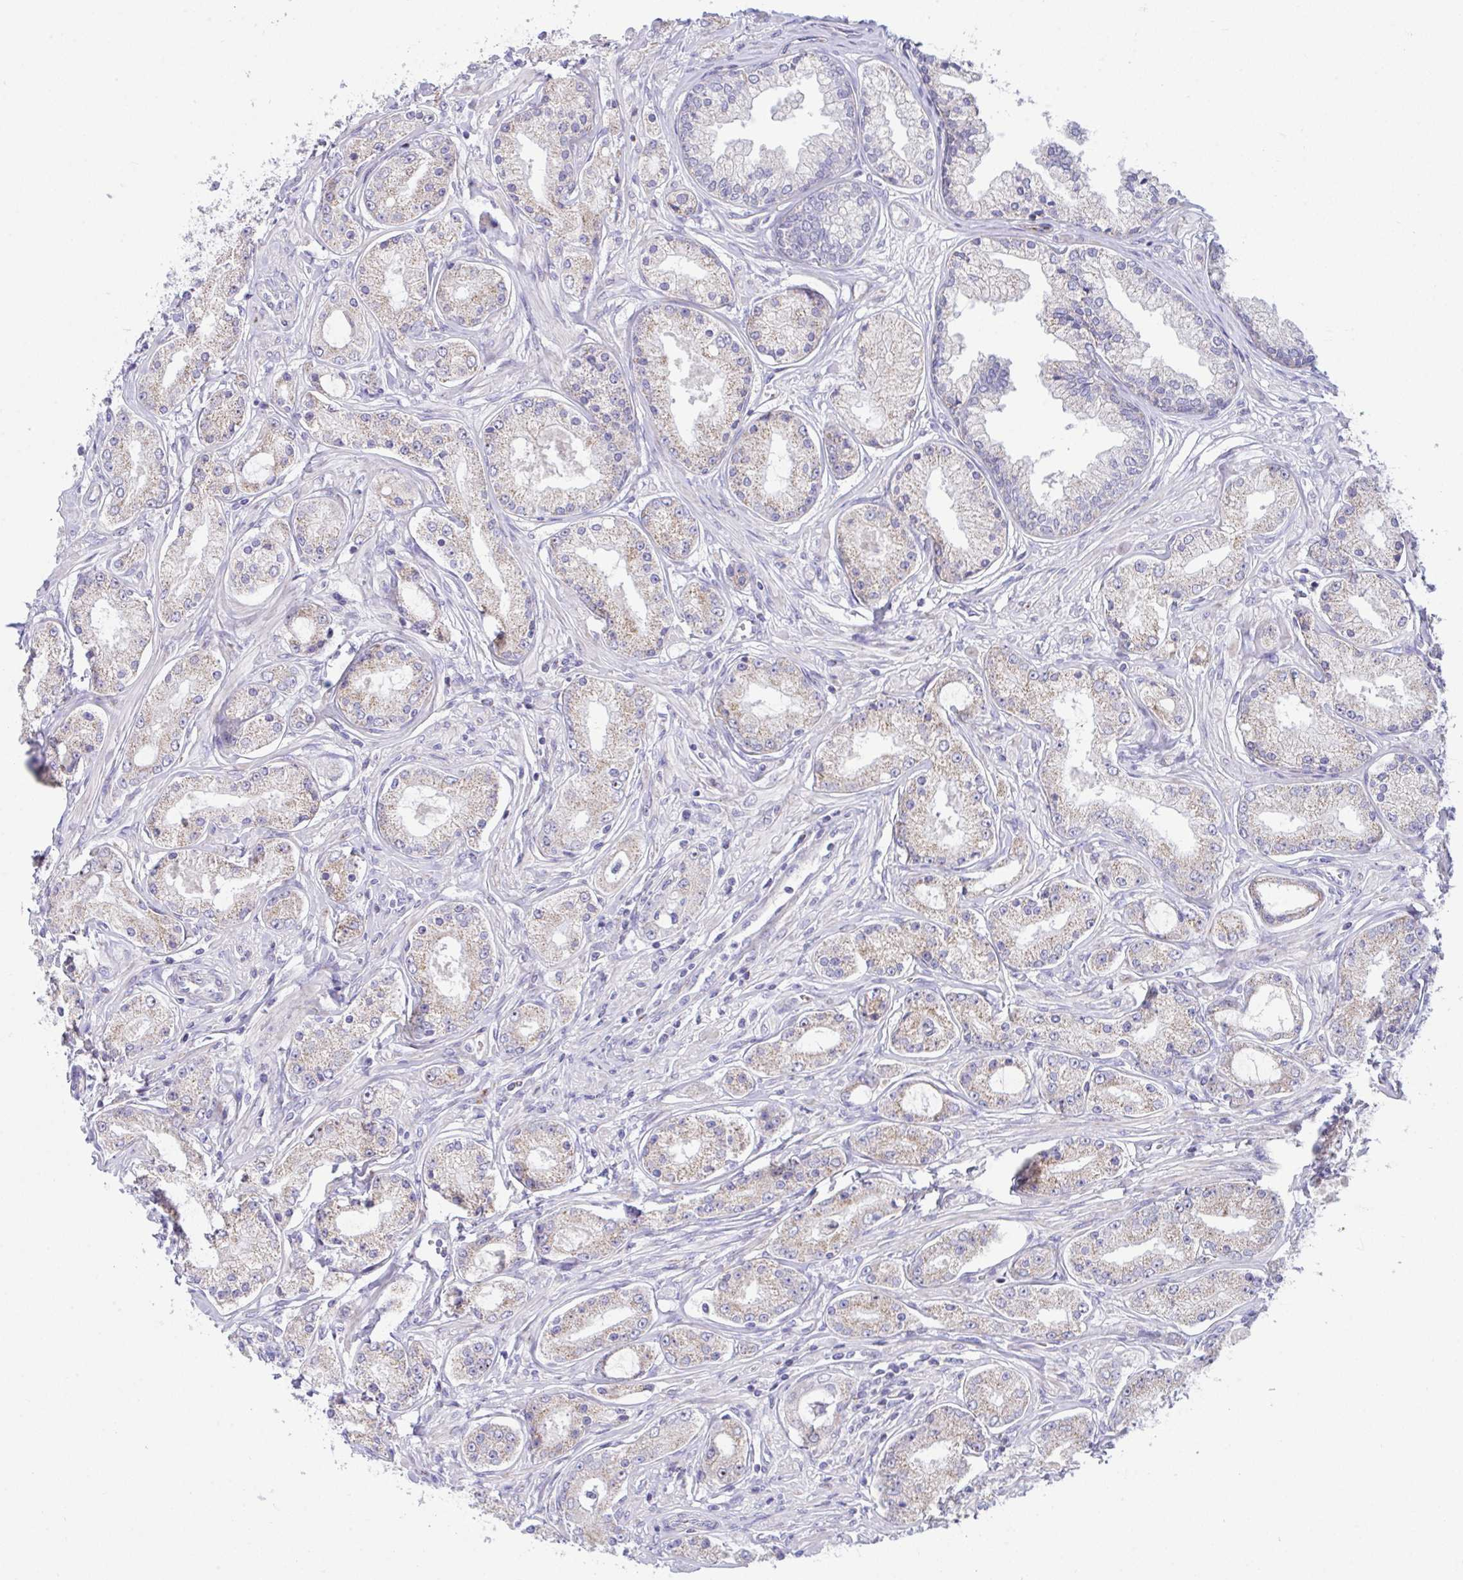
{"staining": {"intensity": "weak", "quantity": "25%-75%", "location": "cytoplasmic/membranous"}, "tissue": "prostate cancer", "cell_type": "Tumor cells", "image_type": "cancer", "snomed": [{"axis": "morphology", "description": "Adenocarcinoma, High grade"}, {"axis": "topography", "description": "Prostate"}], "caption": "Tumor cells exhibit low levels of weak cytoplasmic/membranous positivity in approximately 25%-75% of cells in prostate cancer (high-grade adenocarcinoma). (DAB (3,3'-diaminobenzidine) IHC with brightfield microscopy, high magnification).", "gene": "DTX3", "patient": {"sex": "male", "age": 66}}